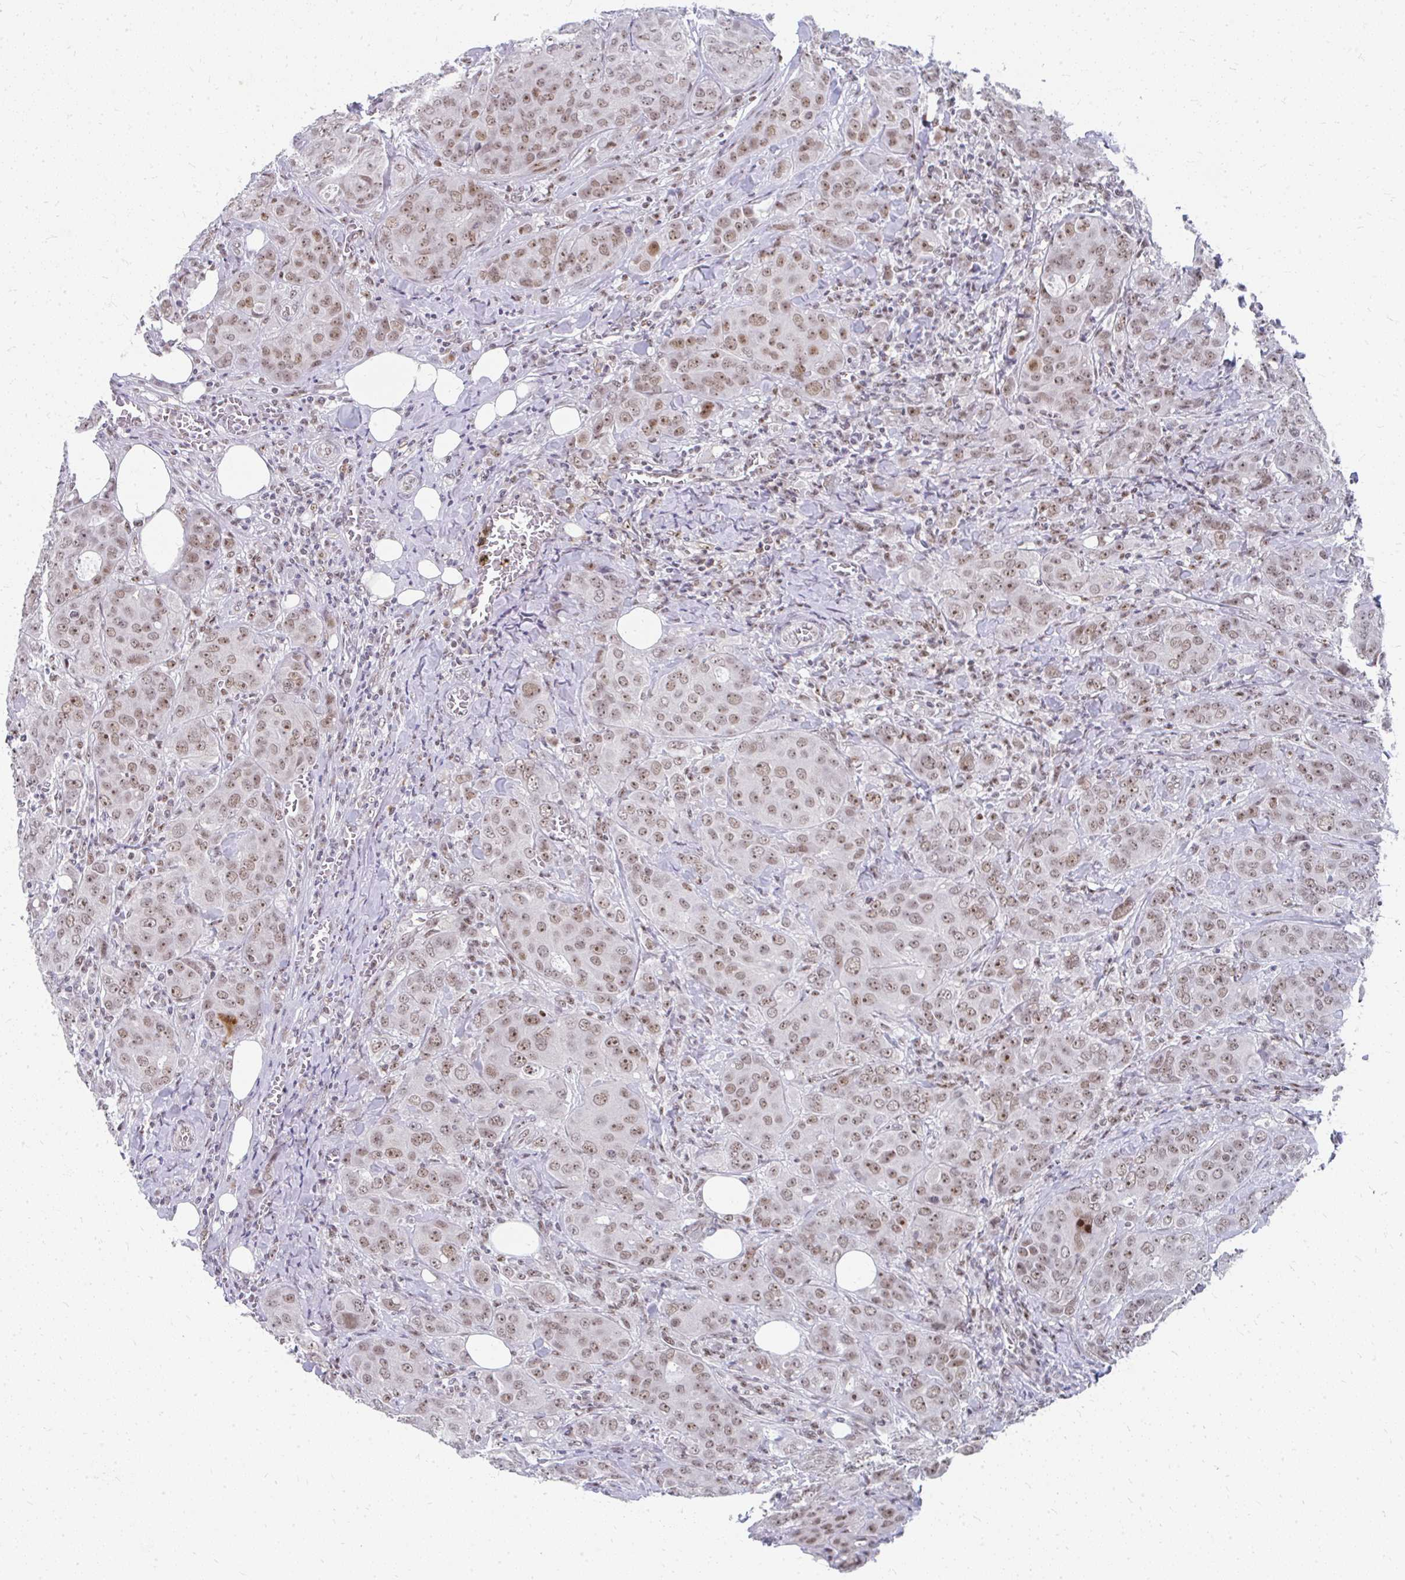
{"staining": {"intensity": "moderate", "quantity": ">75%", "location": "nuclear"}, "tissue": "breast cancer", "cell_type": "Tumor cells", "image_type": "cancer", "snomed": [{"axis": "morphology", "description": "Duct carcinoma"}, {"axis": "topography", "description": "Breast"}], "caption": "A medium amount of moderate nuclear expression is appreciated in approximately >75% of tumor cells in breast cancer tissue.", "gene": "GTF2H1", "patient": {"sex": "female", "age": 43}}